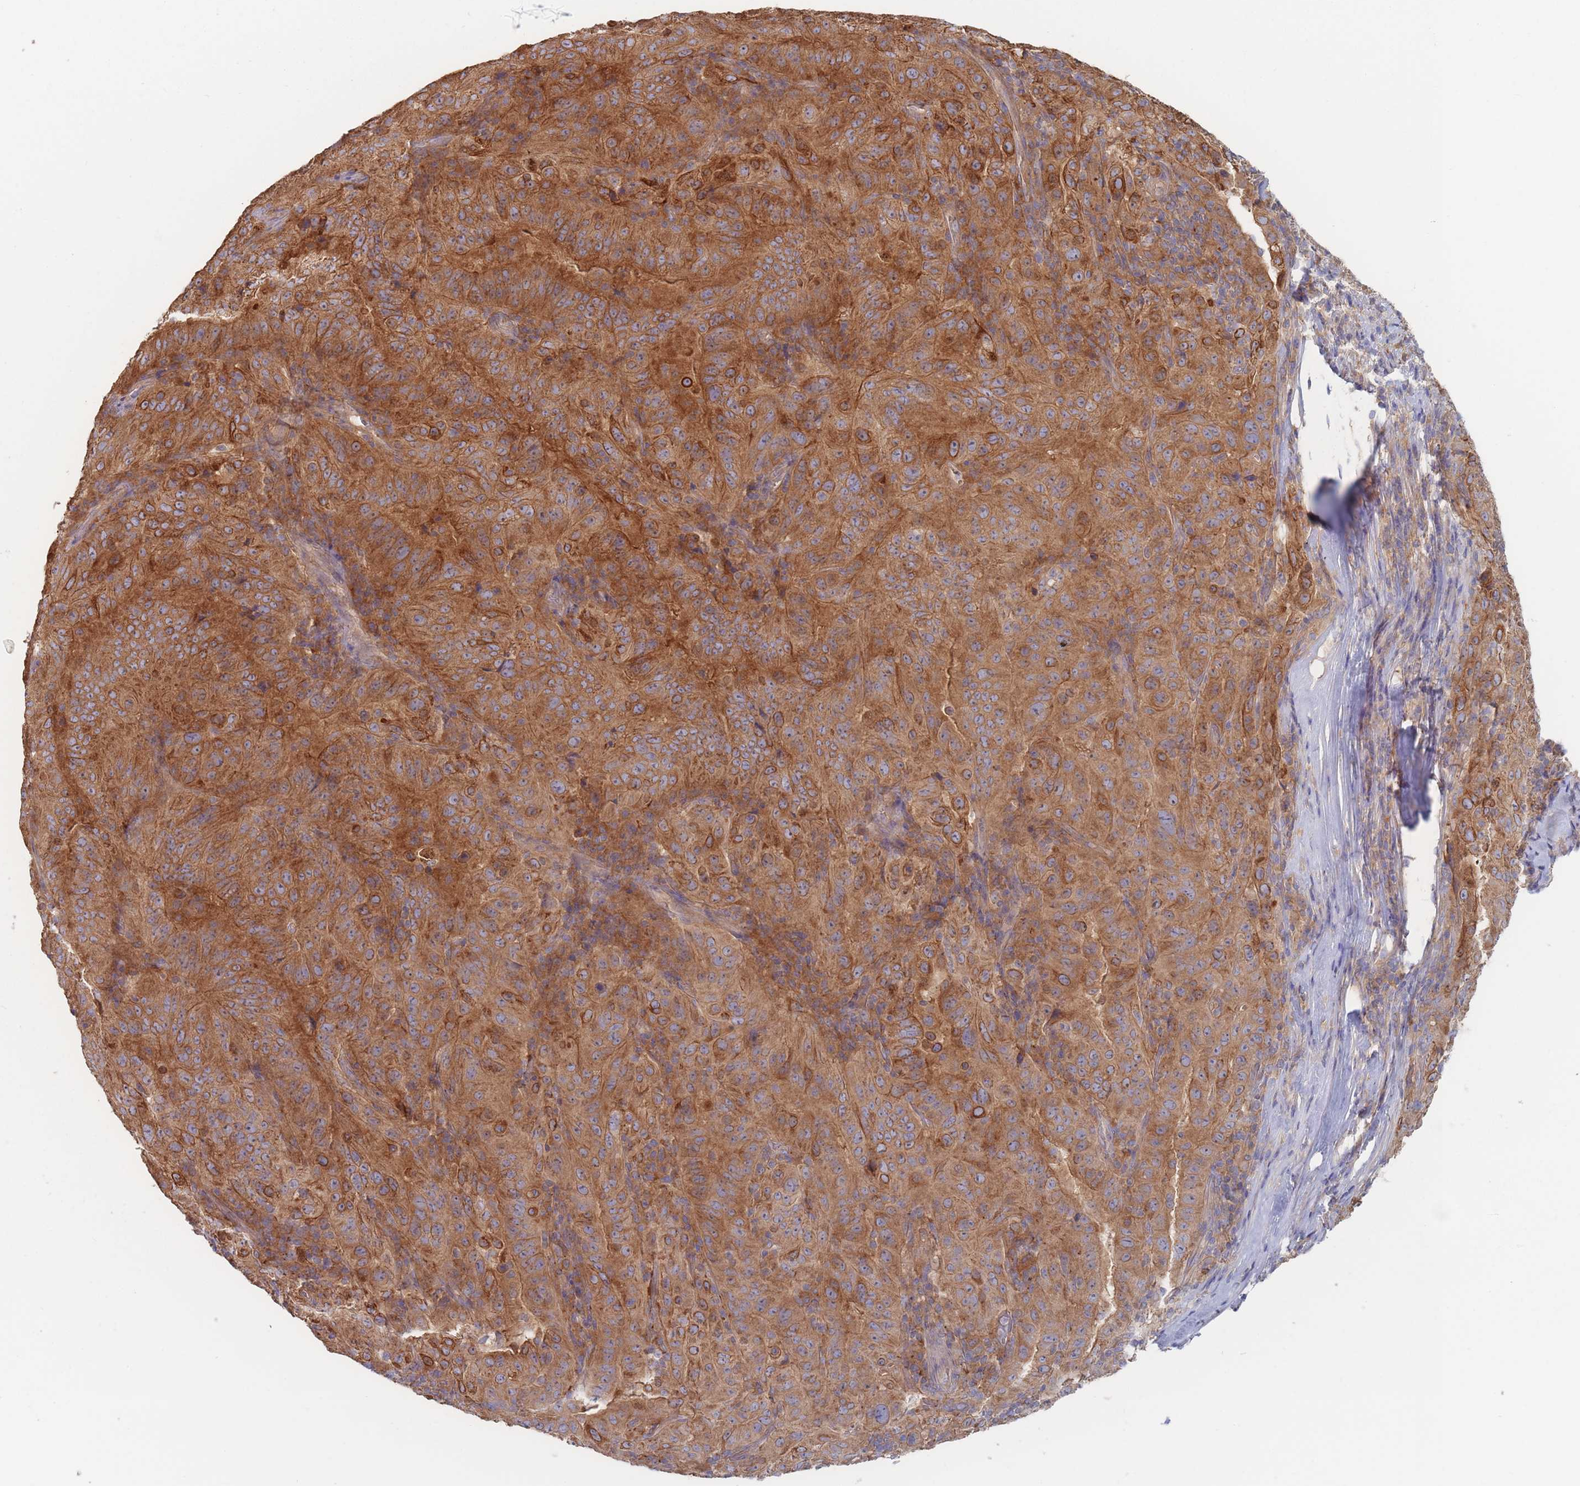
{"staining": {"intensity": "strong", "quantity": ">75%", "location": "cytoplasmic/membranous"}, "tissue": "pancreatic cancer", "cell_type": "Tumor cells", "image_type": "cancer", "snomed": [{"axis": "morphology", "description": "Adenocarcinoma, NOS"}, {"axis": "topography", "description": "Pancreas"}], "caption": "Approximately >75% of tumor cells in adenocarcinoma (pancreatic) demonstrate strong cytoplasmic/membranous protein expression as visualized by brown immunohistochemical staining.", "gene": "EFCC1", "patient": {"sex": "male", "age": 63}}